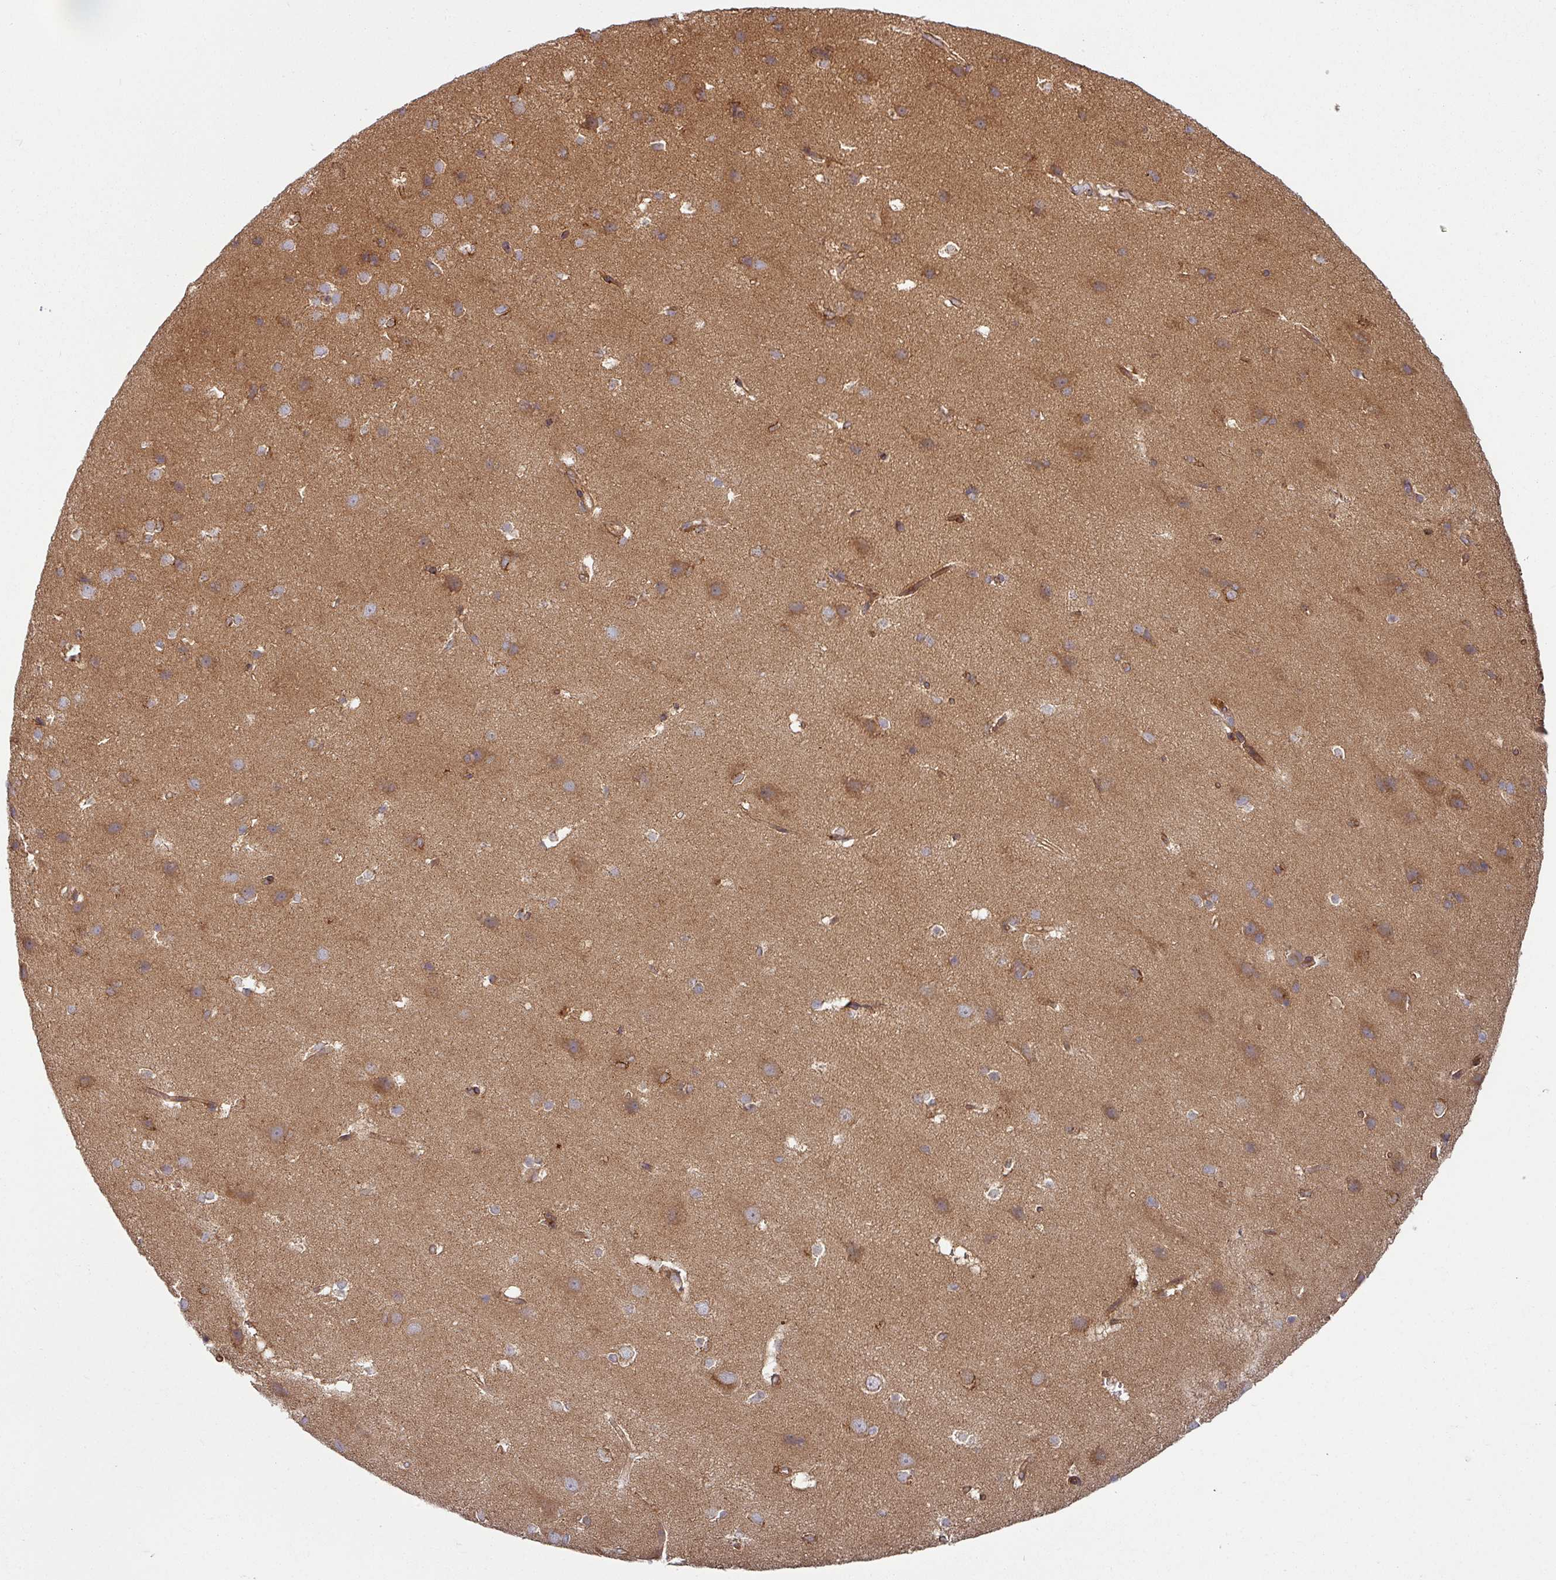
{"staining": {"intensity": "moderate", "quantity": ">75%", "location": "cytoplasmic/membranous"}, "tissue": "cerebral cortex", "cell_type": "Endothelial cells", "image_type": "normal", "snomed": [{"axis": "morphology", "description": "Normal tissue, NOS"}, {"axis": "topography", "description": "Cerebral cortex"}], "caption": "Moderate cytoplasmic/membranous staining is appreciated in approximately >75% of endothelial cells in unremarkable cerebral cortex.", "gene": "RAB5A", "patient": {"sex": "male", "age": 37}}